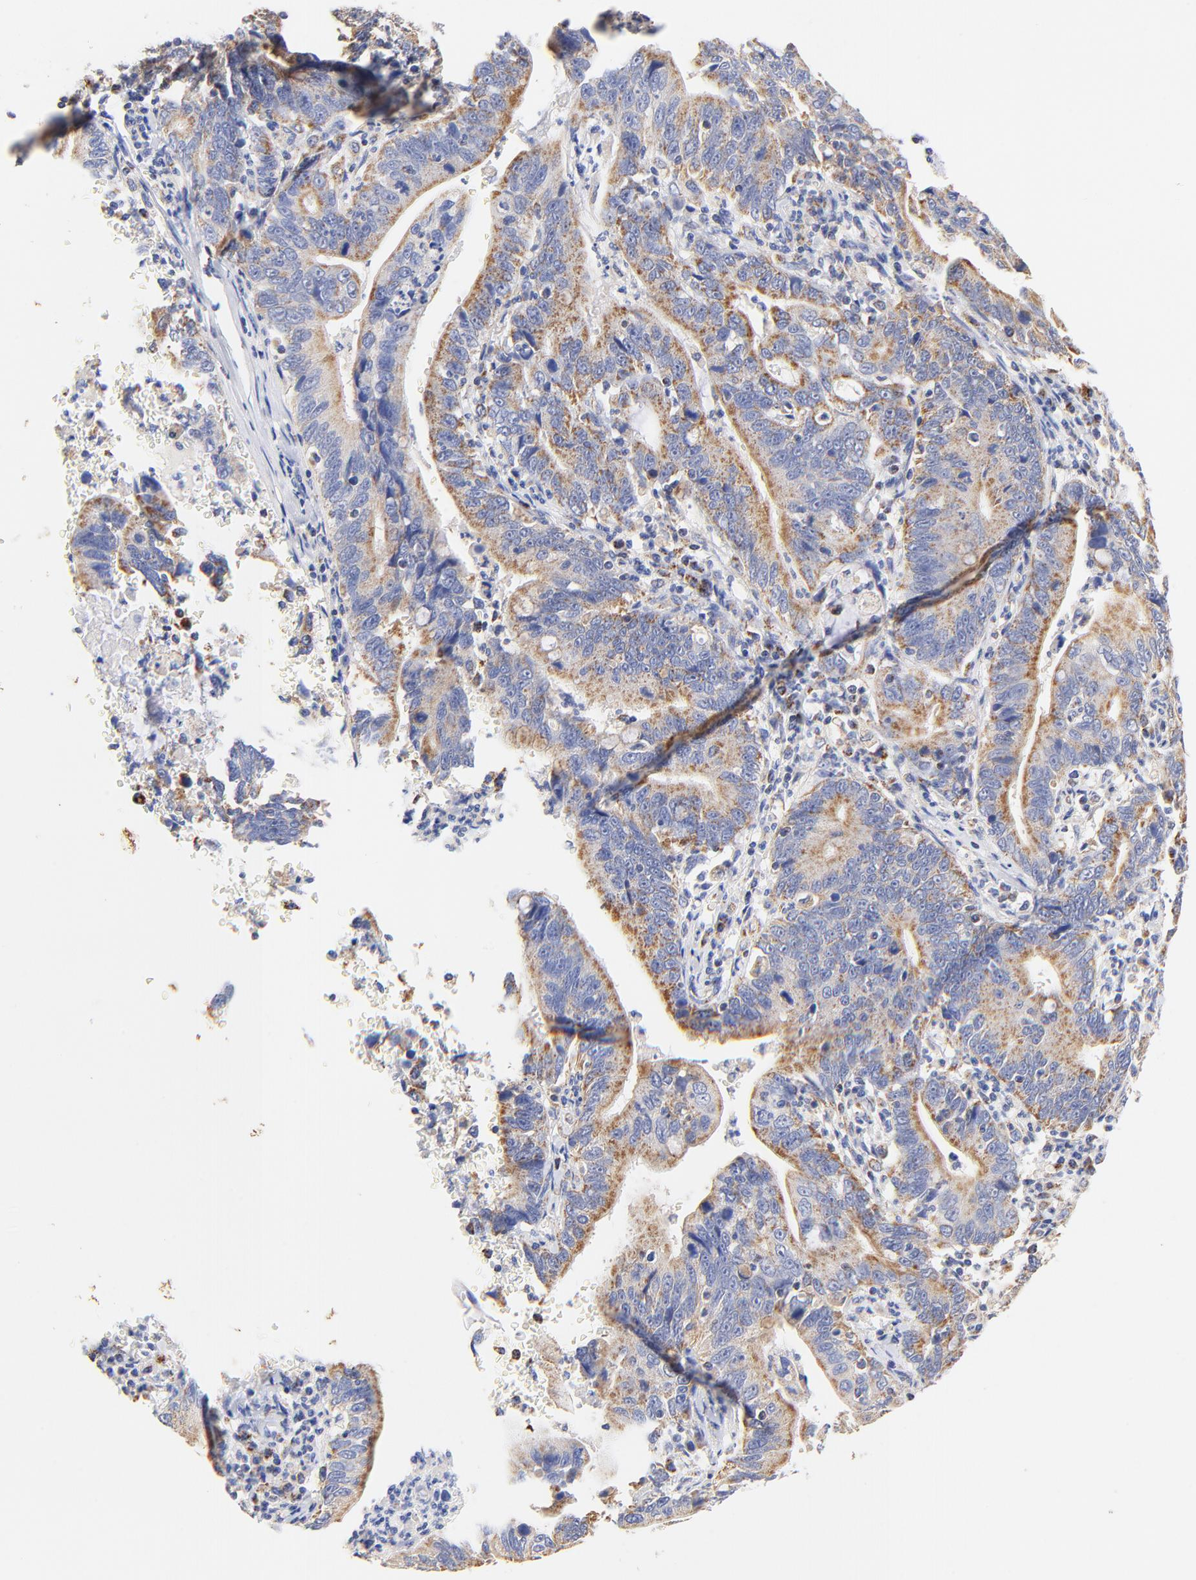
{"staining": {"intensity": "moderate", "quantity": ">75%", "location": "cytoplasmic/membranous"}, "tissue": "stomach cancer", "cell_type": "Tumor cells", "image_type": "cancer", "snomed": [{"axis": "morphology", "description": "Adenocarcinoma, NOS"}, {"axis": "topography", "description": "Stomach, upper"}], "caption": "Immunohistochemistry (IHC) of adenocarcinoma (stomach) exhibits medium levels of moderate cytoplasmic/membranous positivity in approximately >75% of tumor cells.", "gene": "ATP5F1D", "patient": {"sex": "male", "age": 63}}